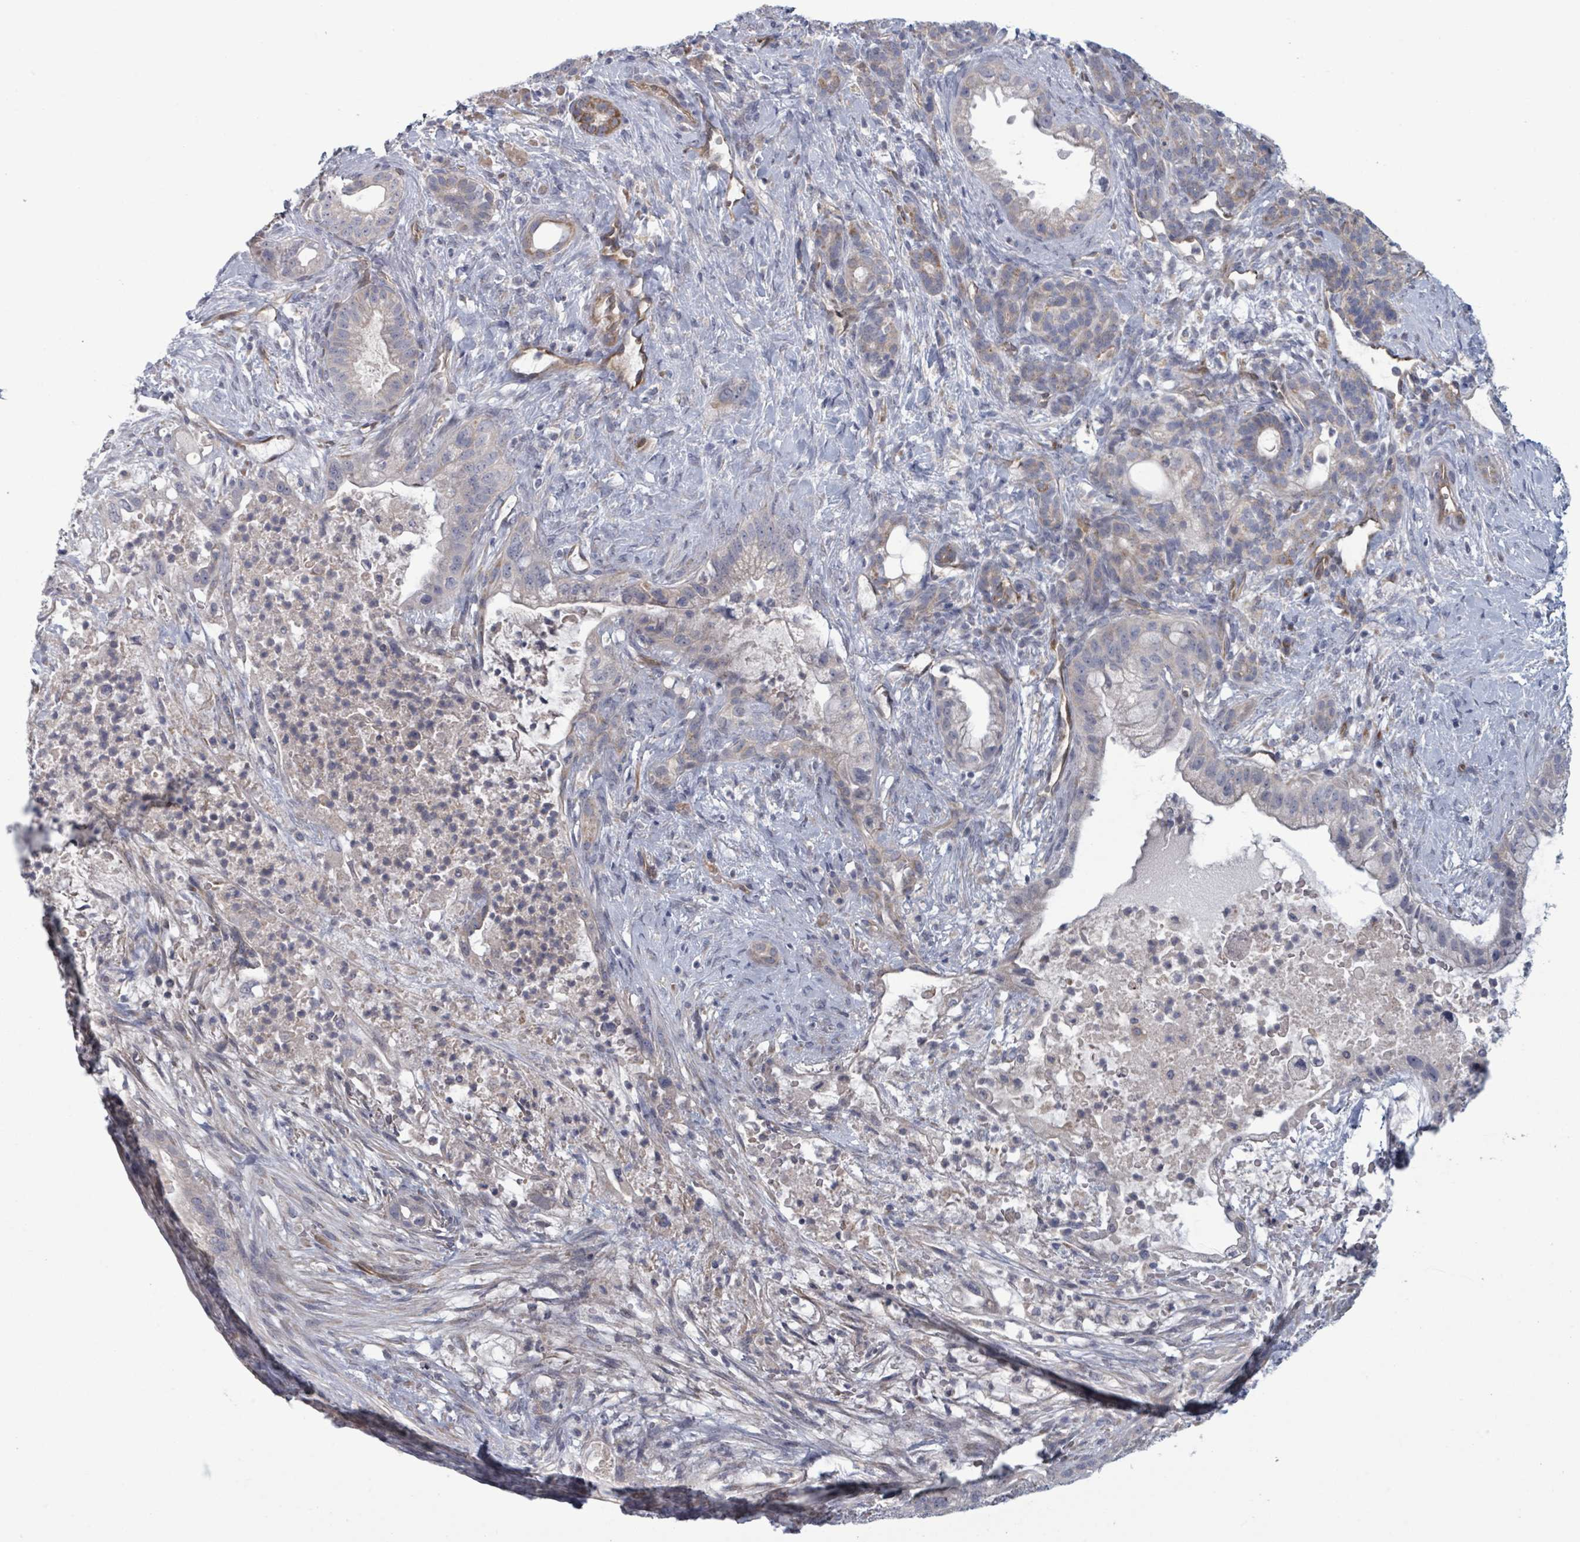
{"staining": {"intensity": "negative", "quantity": "none", "location": "none"}, "tissue": "pancreatic cancer", "cell_type": "Tumor cells", "image_type": "cancer", "snomed": [{"axis": "morphology", "description": "Adenocarcinoma, NOS"}, {"axis": "topography", "description": "Pancreas"}], "caption": "Protein analysis of adenocarcinoma (pancreatic) displays no significant expression in tumor cells.", "gene": "FKBP1A", "patient": {"sex": "male", "age": 44}}